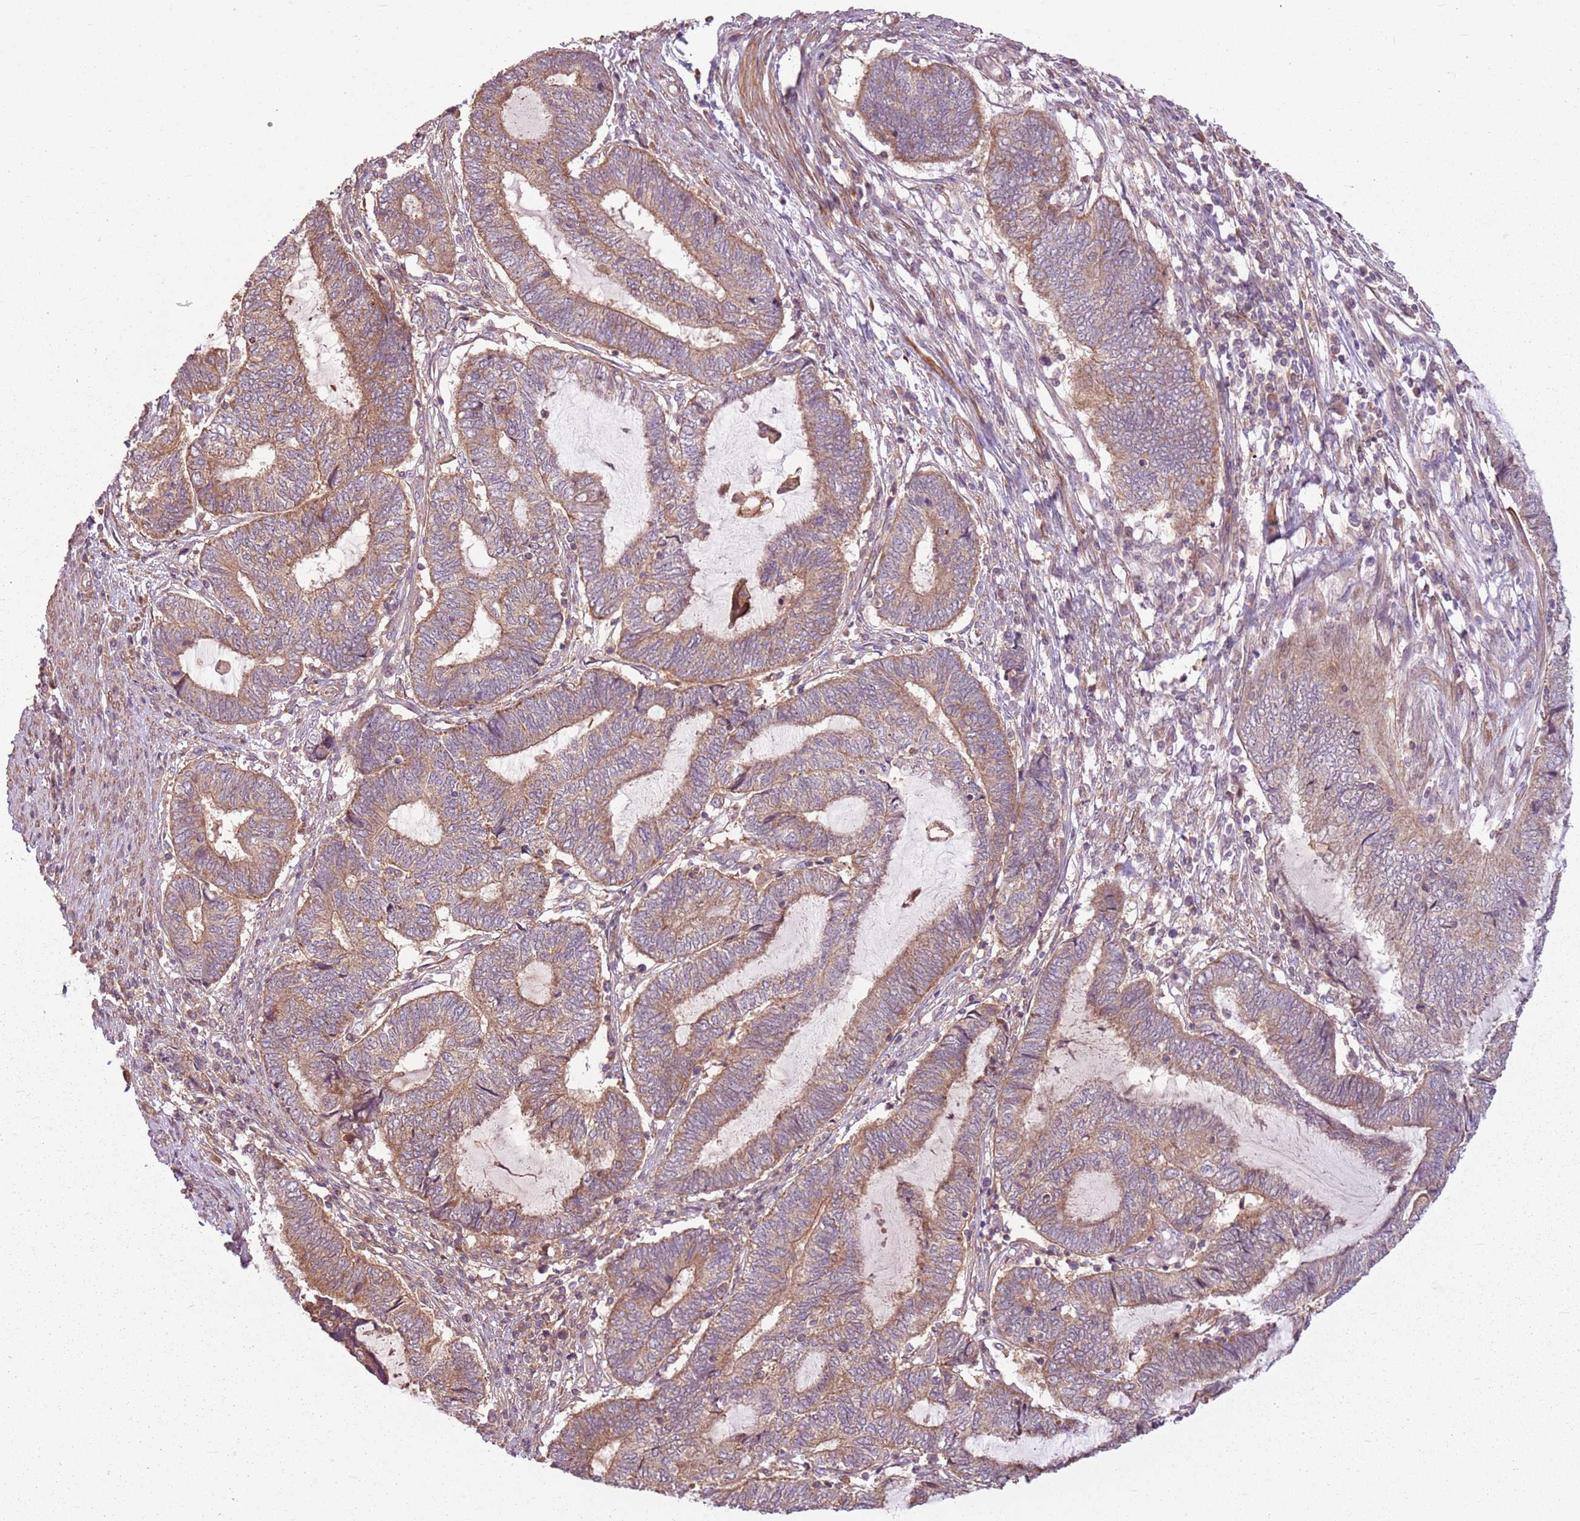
{"staining": {"intensity": "moderate", "quantity": "25%-75%", "location": "cytoplasmic/membranous"}, "tissue": "endometrial cancer", "cell_type": "Tumor cells", "image_type": "cancer", "snomed": [{"axis": "morphology", "description": "Adenocarcinoma, NOS"}, {"axis": "topography", "description": "Uterus"}, {"axis": "topography", "description": "Endometrium"}], "caption": "This micrograph displays immunohistochemistry (IHC) staining of human endometrial cancer (adenocarcinoma), with medium moderate cytoplasmic/membranous staining in about 25%-75% of tumor cells.", "gene": "RPL21", "patient": {"sex": "female", "age": 70}}